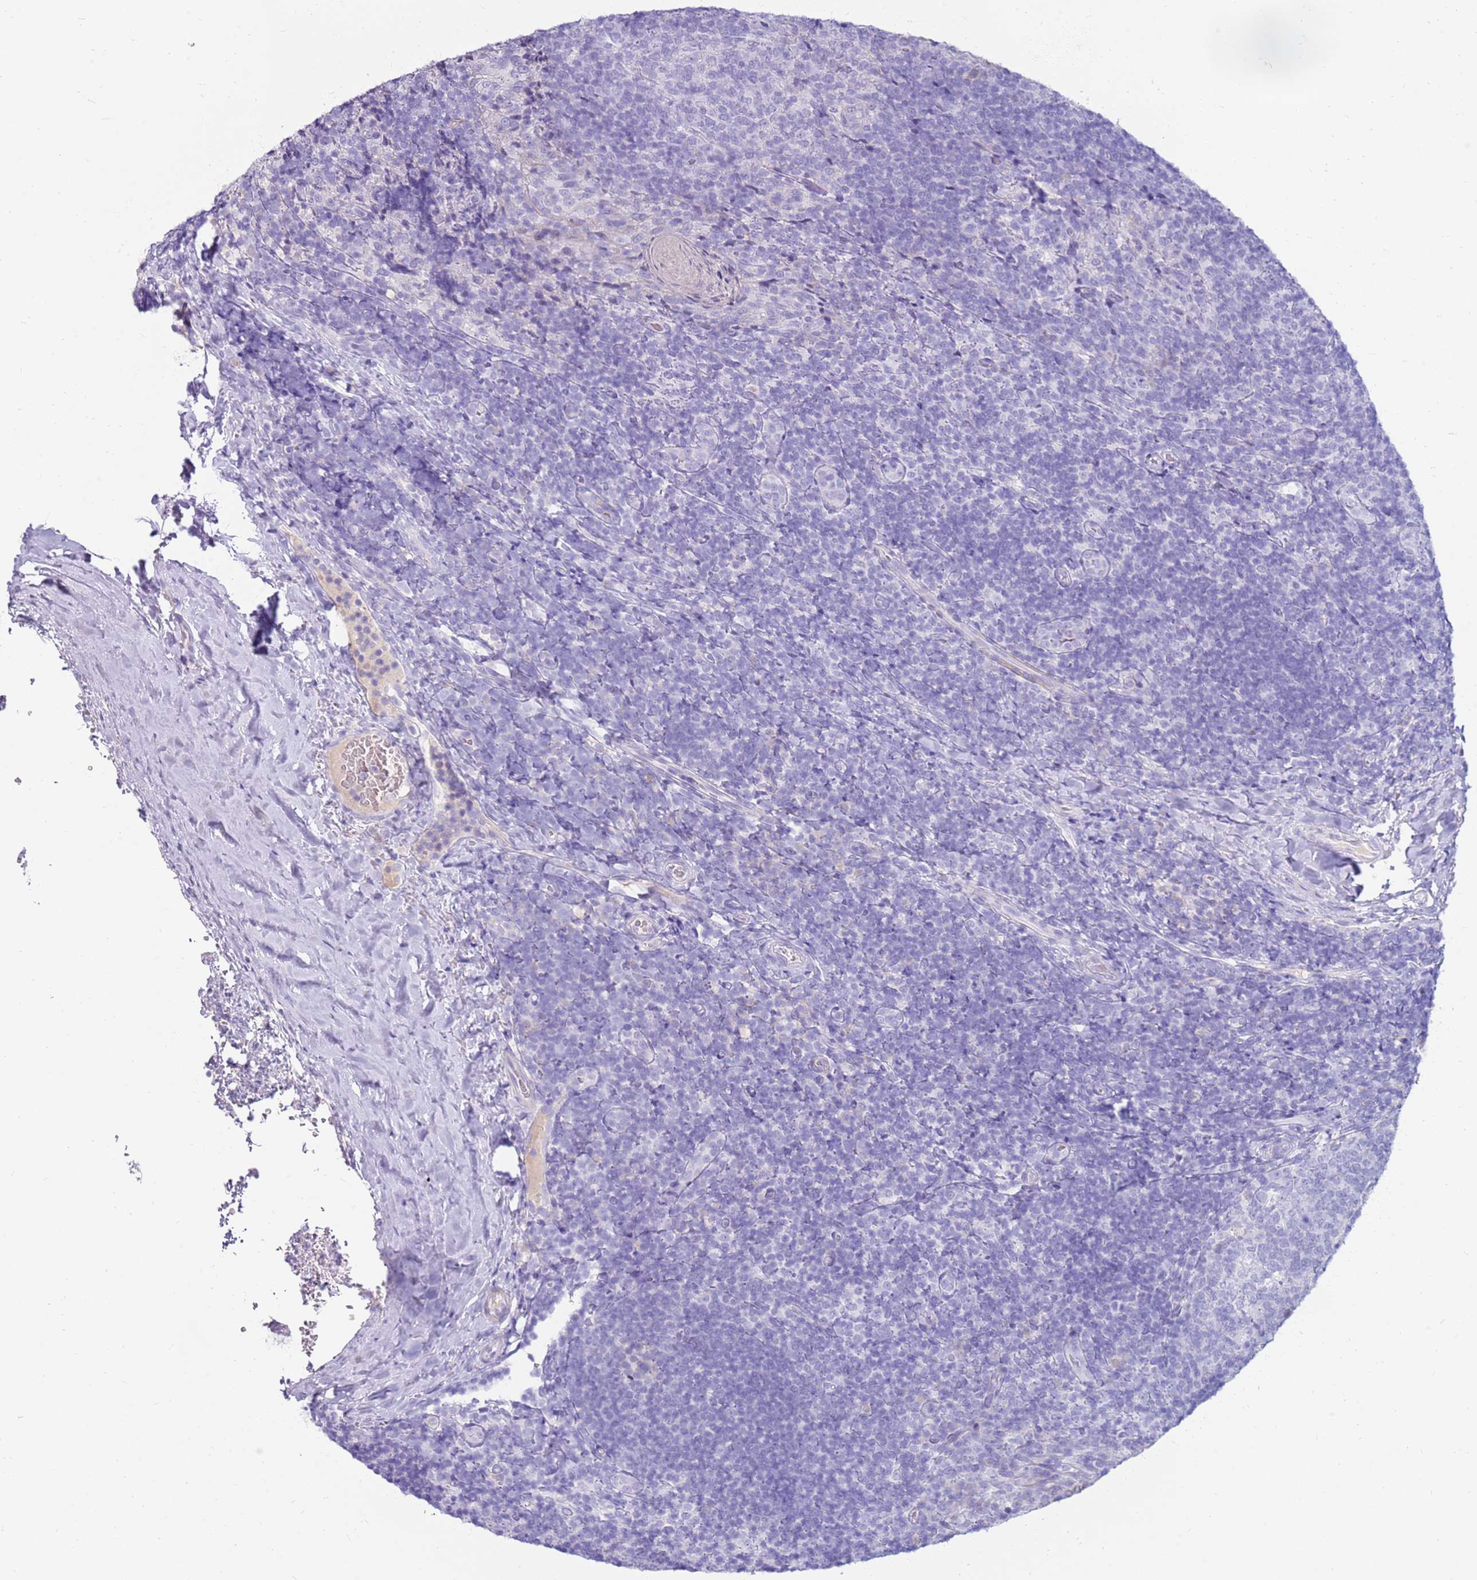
{"staining": {"intensity": "negative", "quantity": "none", "location": "none"}, "tissue": "tonsil", "cell_type": "Germinal center cells", "image_type": "normal", "snomed": [{"axis": "morphology", "description": "Normal tissue, NOS"}, {"axis": "topography", "description": "Tonsil"}], "caption": "Immunohistochemistry of benign human tonsil exhibits no expression in germinal center cells.", "gene": "EVPLL", "patient": {"sex": "male", "age": 17}}